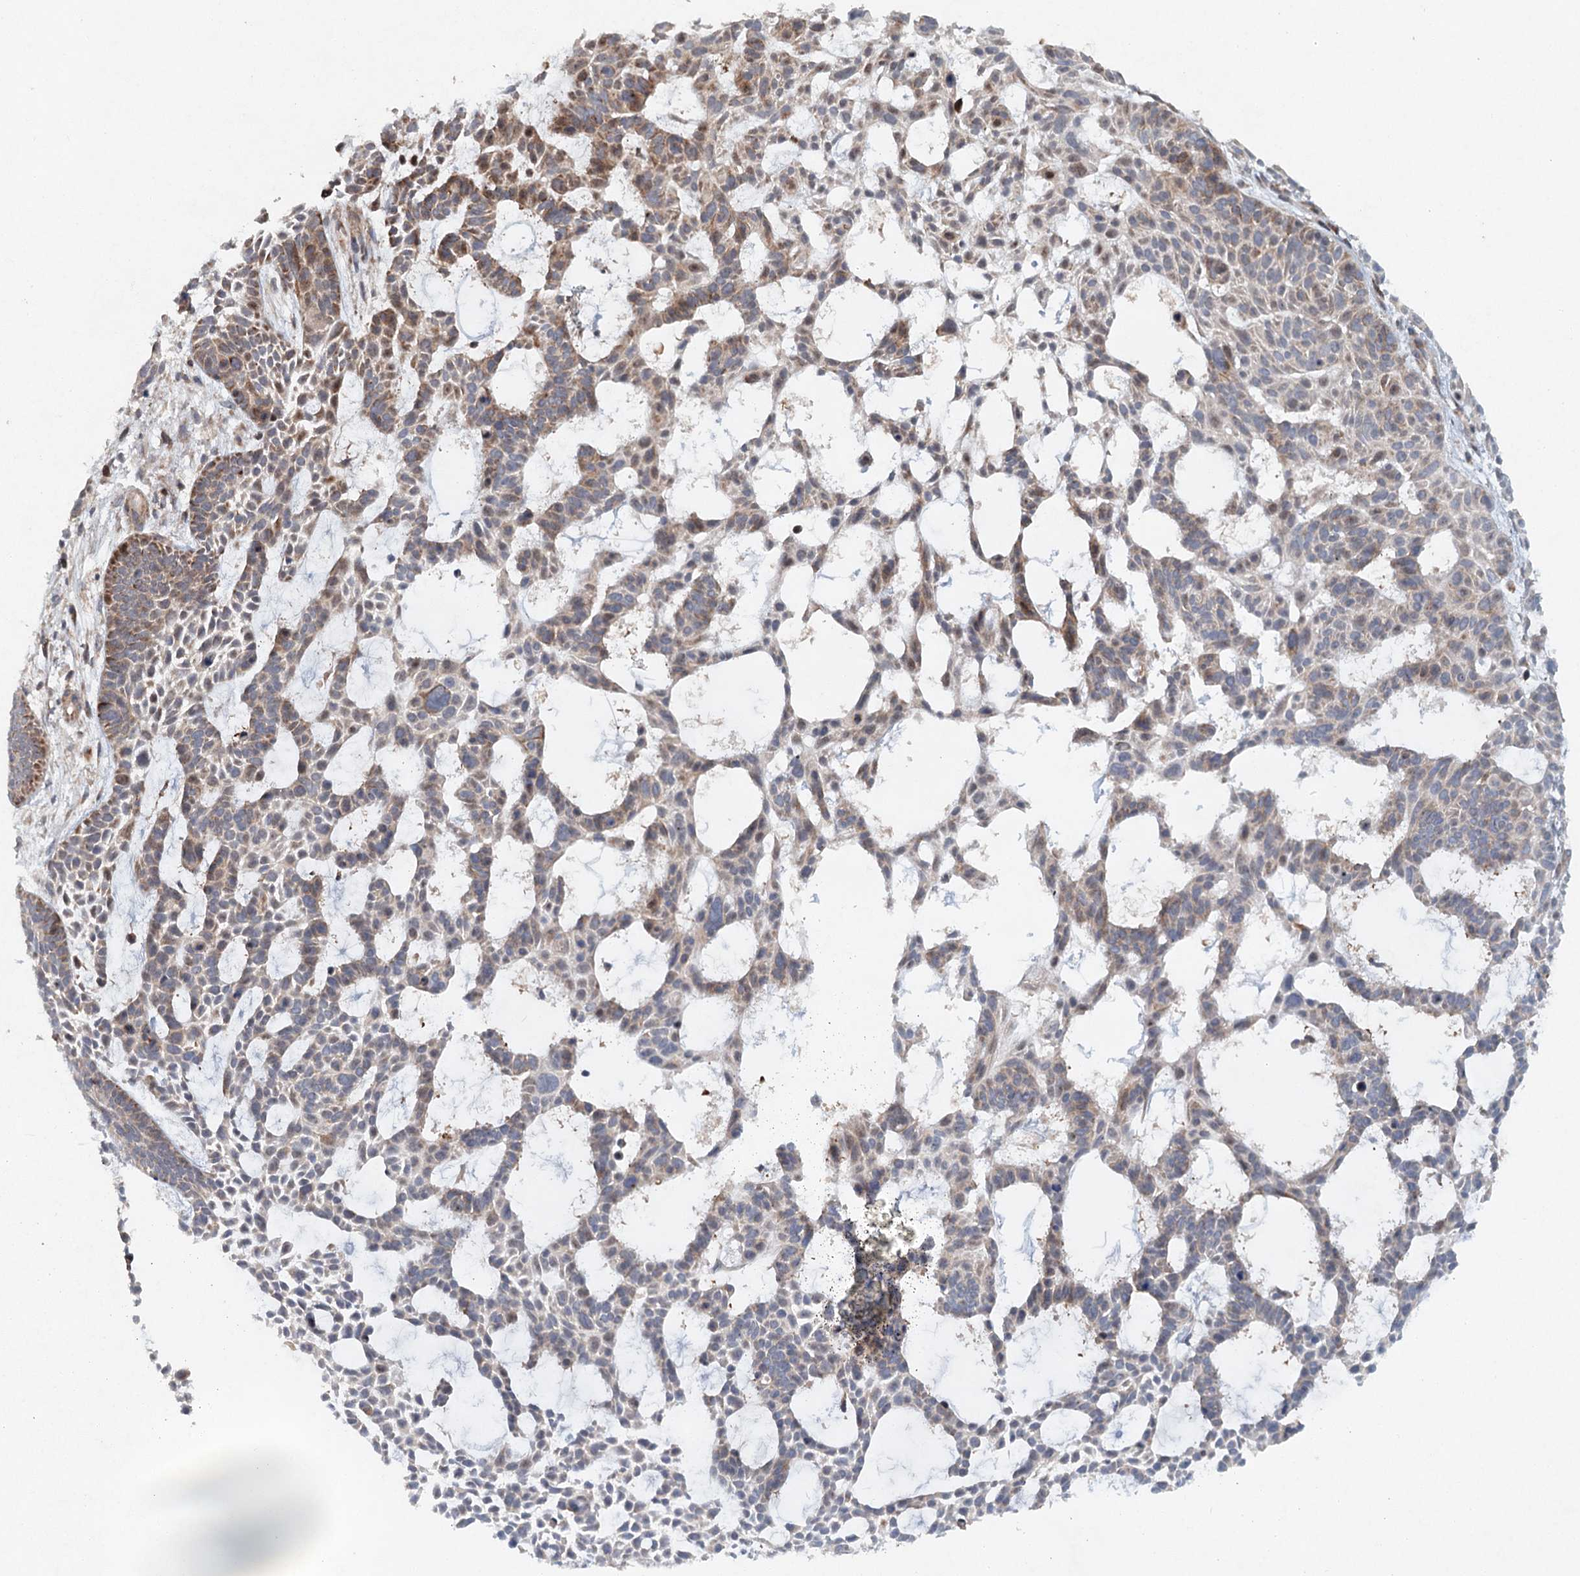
{"staining": {"intensity": "moderate", "quantity": "<25%", "location": "cytoplasmic/membranous"}, "tissue": "skin cancer", "cell_type": "Tumor cells", "image_type": "cancer", "snomed": [{"axis": "morphology", "description": "Basal cell carcinoma"}, {"axis": "topography", "description": "Skin"}], "caption": "Human skin basal cell carcinoma stained for a protein (brown) demonstrates moderate cytoplasmic/membranous positive expression in about <25% of tumor cells.", "gene": "SRPX2", "patient": {"sex": "male", "age": 89}}